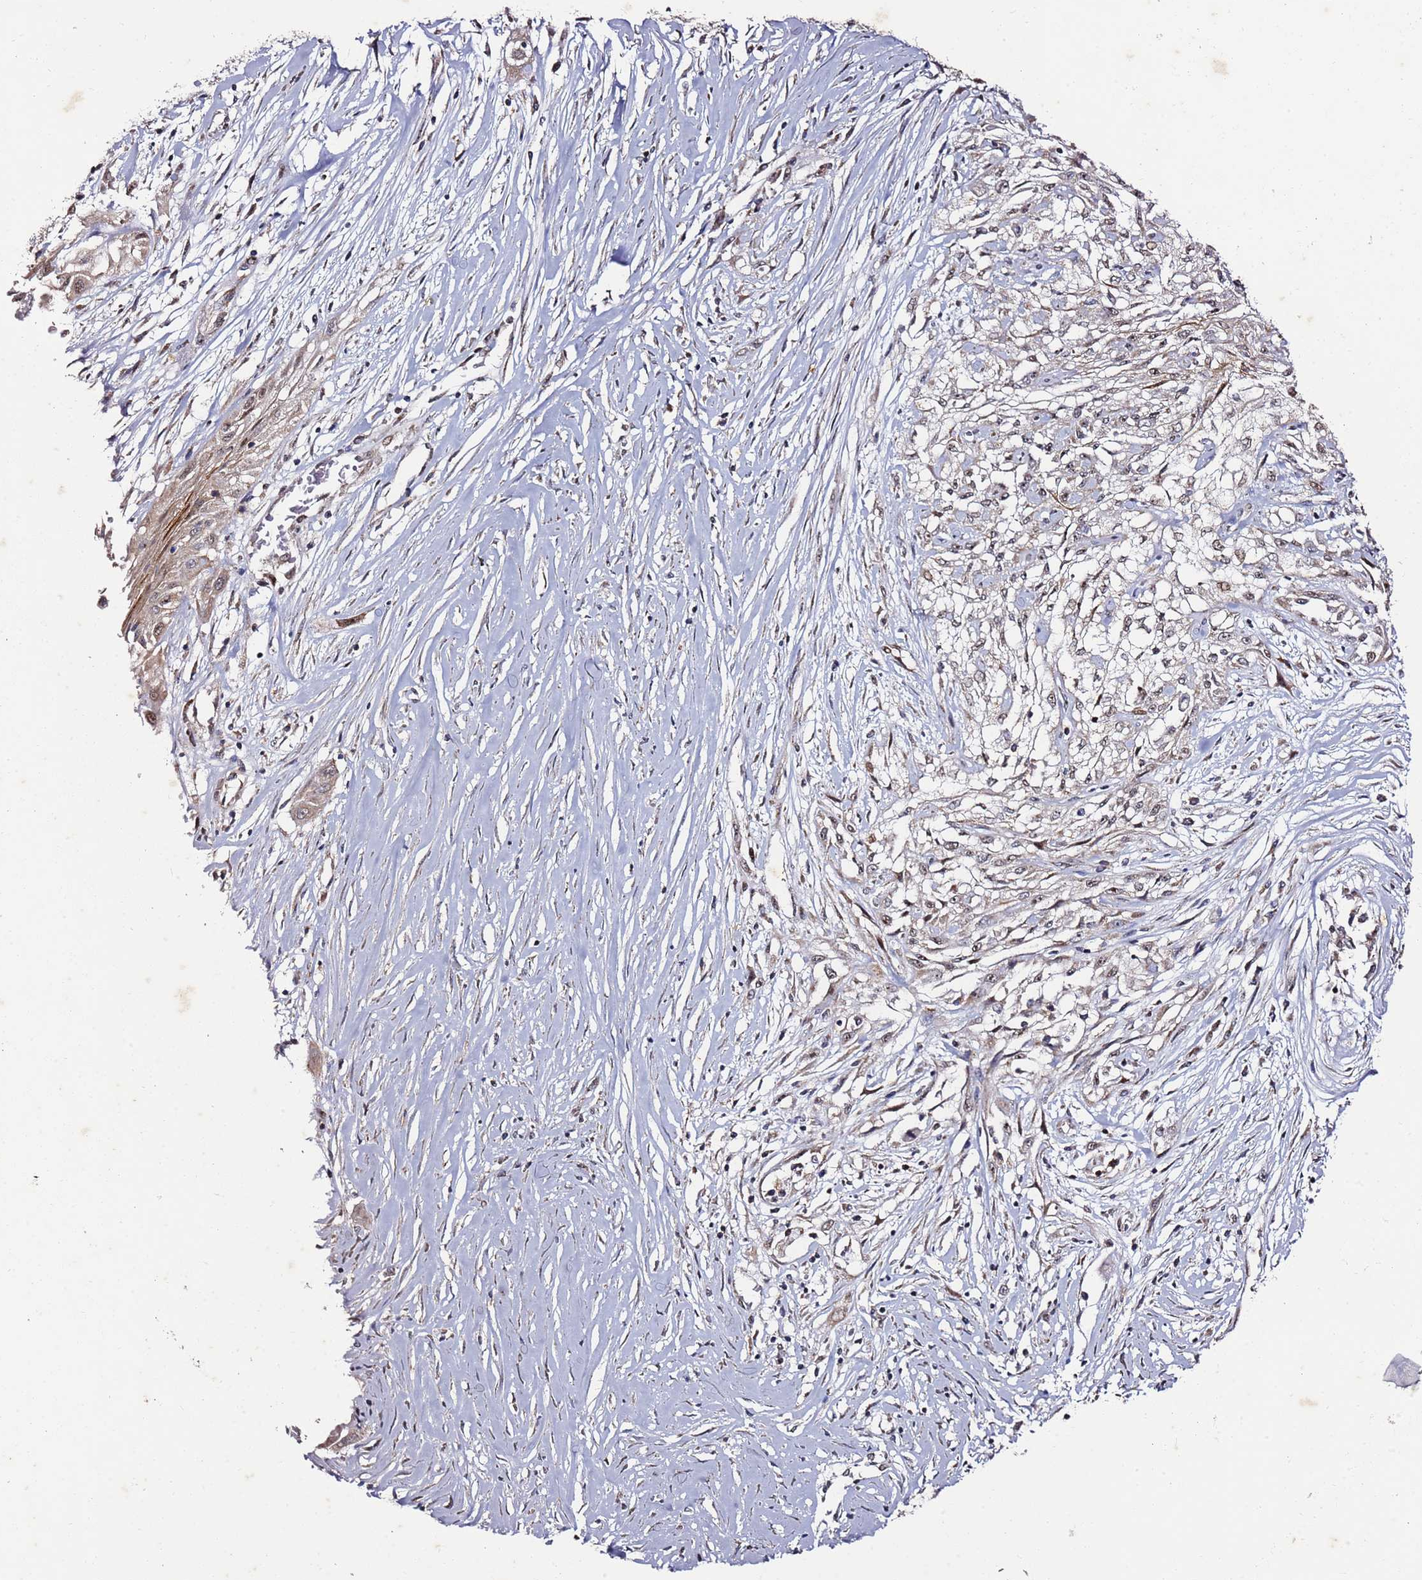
{"staining": {"intensity": "weak", "quantity": "25%-75%", "location": "cytoplasmic/membranous,nuclear"}, "tissue": "skin cancer", "cell_type": "Tumor cells", "image_type": "cancer", "snomed": [{"axis": "morphology", "description": "Squamous cell carcinoma, NOS"}, {"axis": "morphology", "description": "Squamous cell carcinoma, metastatic, NOS"}, {"axis": "topography", "description": "Skin"}, {"axis": "topography", "description": "Lymph node"}], "caption": "Protein expression analysis of skin cancer (squamous cell carcinoma) reveals weak cytoplasmic/membranous and nuclear staining in about 25%-75% of tumor cells. (DAB IHC, brown staining for protein, blue staining for nuclei).", "gene": "TP53AIP1", "patient": {"sex": "male", "age": 75}}